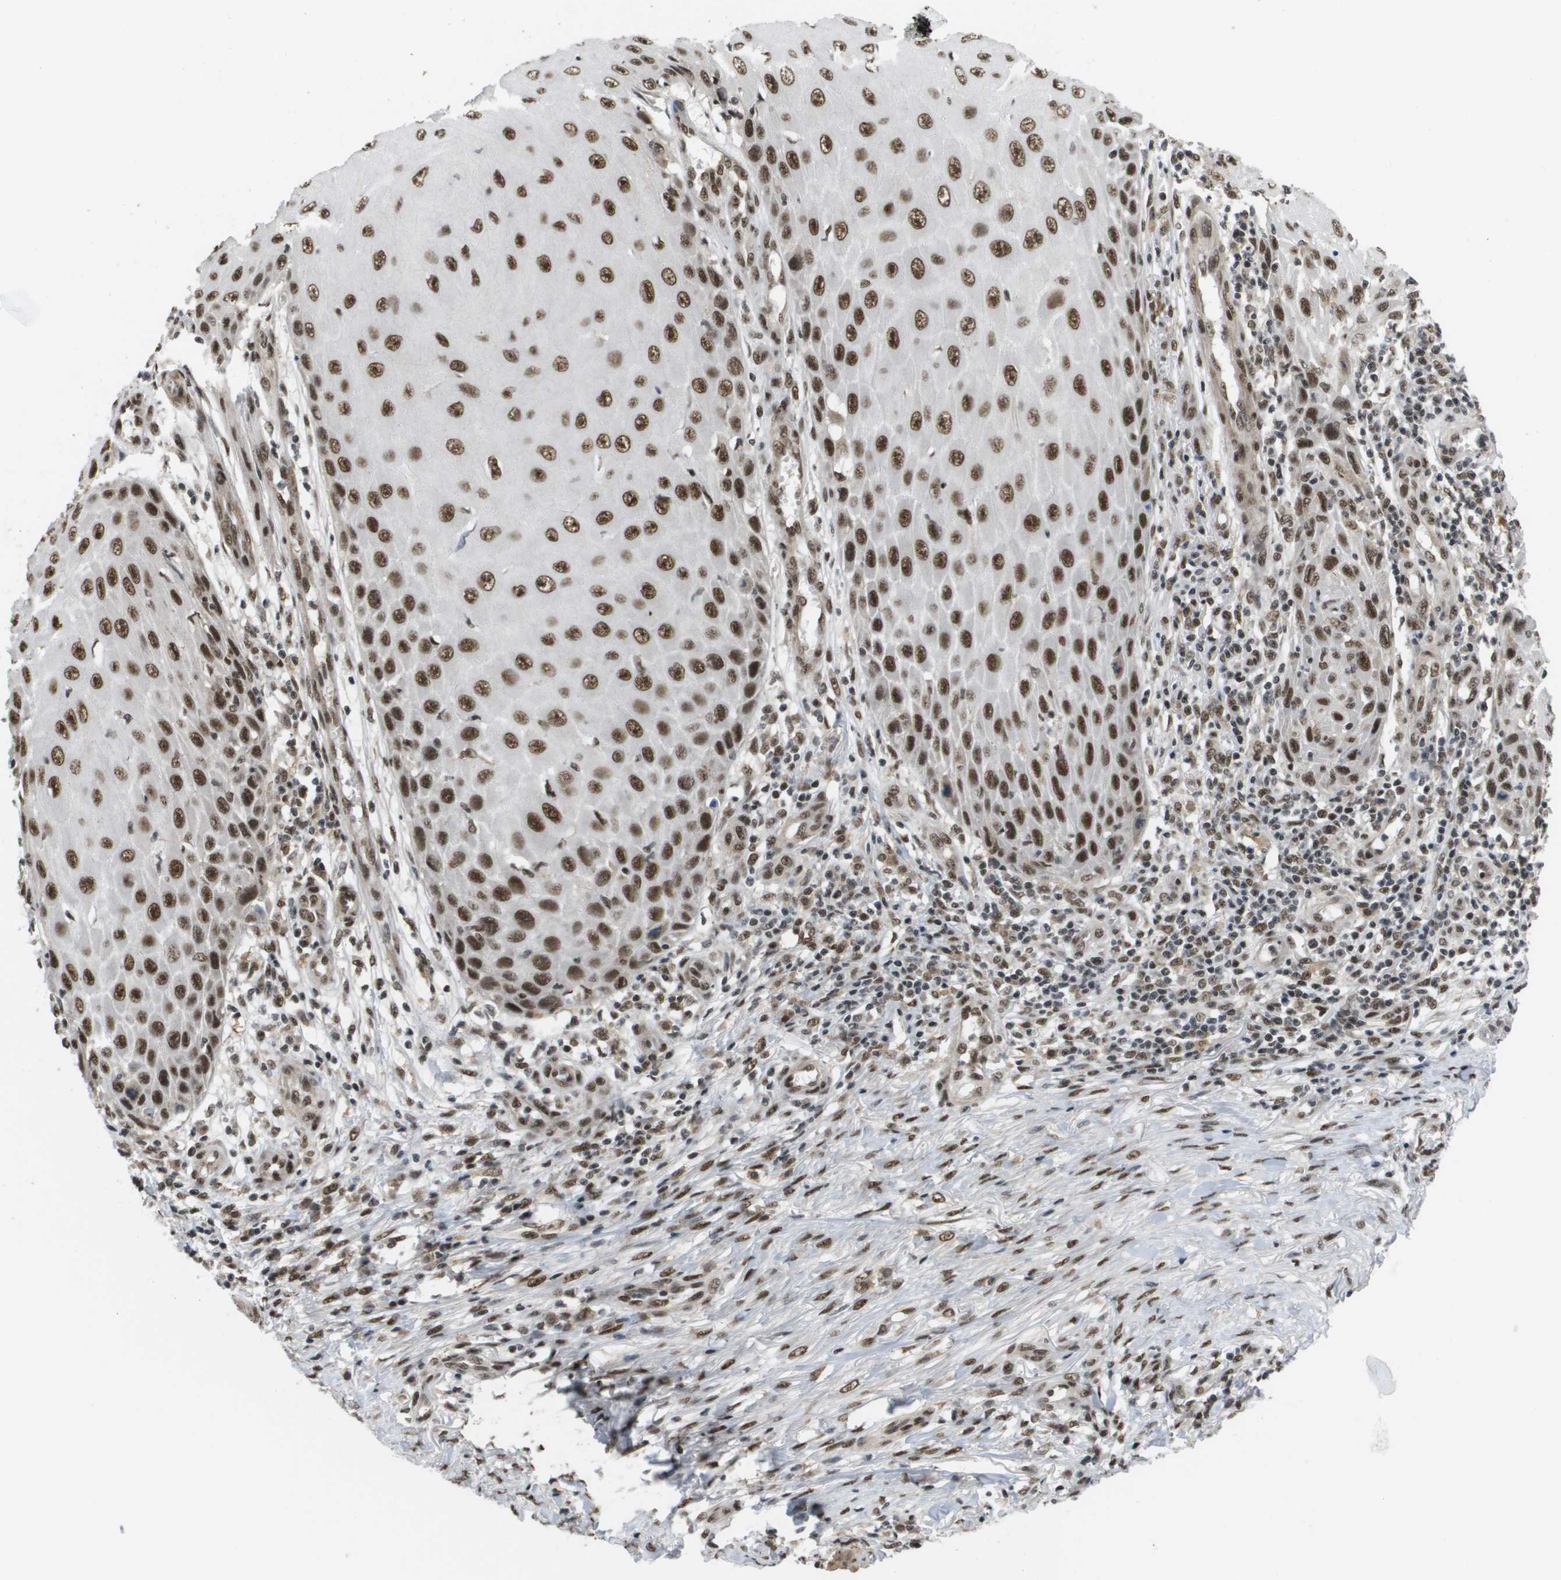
{"staining": {"intensity": "strong", "quantity": ">75%", "location": "nuclear"}, "tissue": "skin cancer", "cell_type": "Tumor cells", "image_type": "cancer", "snomed": [{"axis": "morphology", "description": "Squamous cell carcinoma, NOS"}, {"axis": "topography", "description": "Skin"}], "caption": "DAB immunohistochemical staining of human skin cancer (squamous cell carcinoma) shows strong nuclear protein staining in approximately >75% of tumor cells.", "gene": "PRCC", "patient": {"sex": "female", "age": 73}}